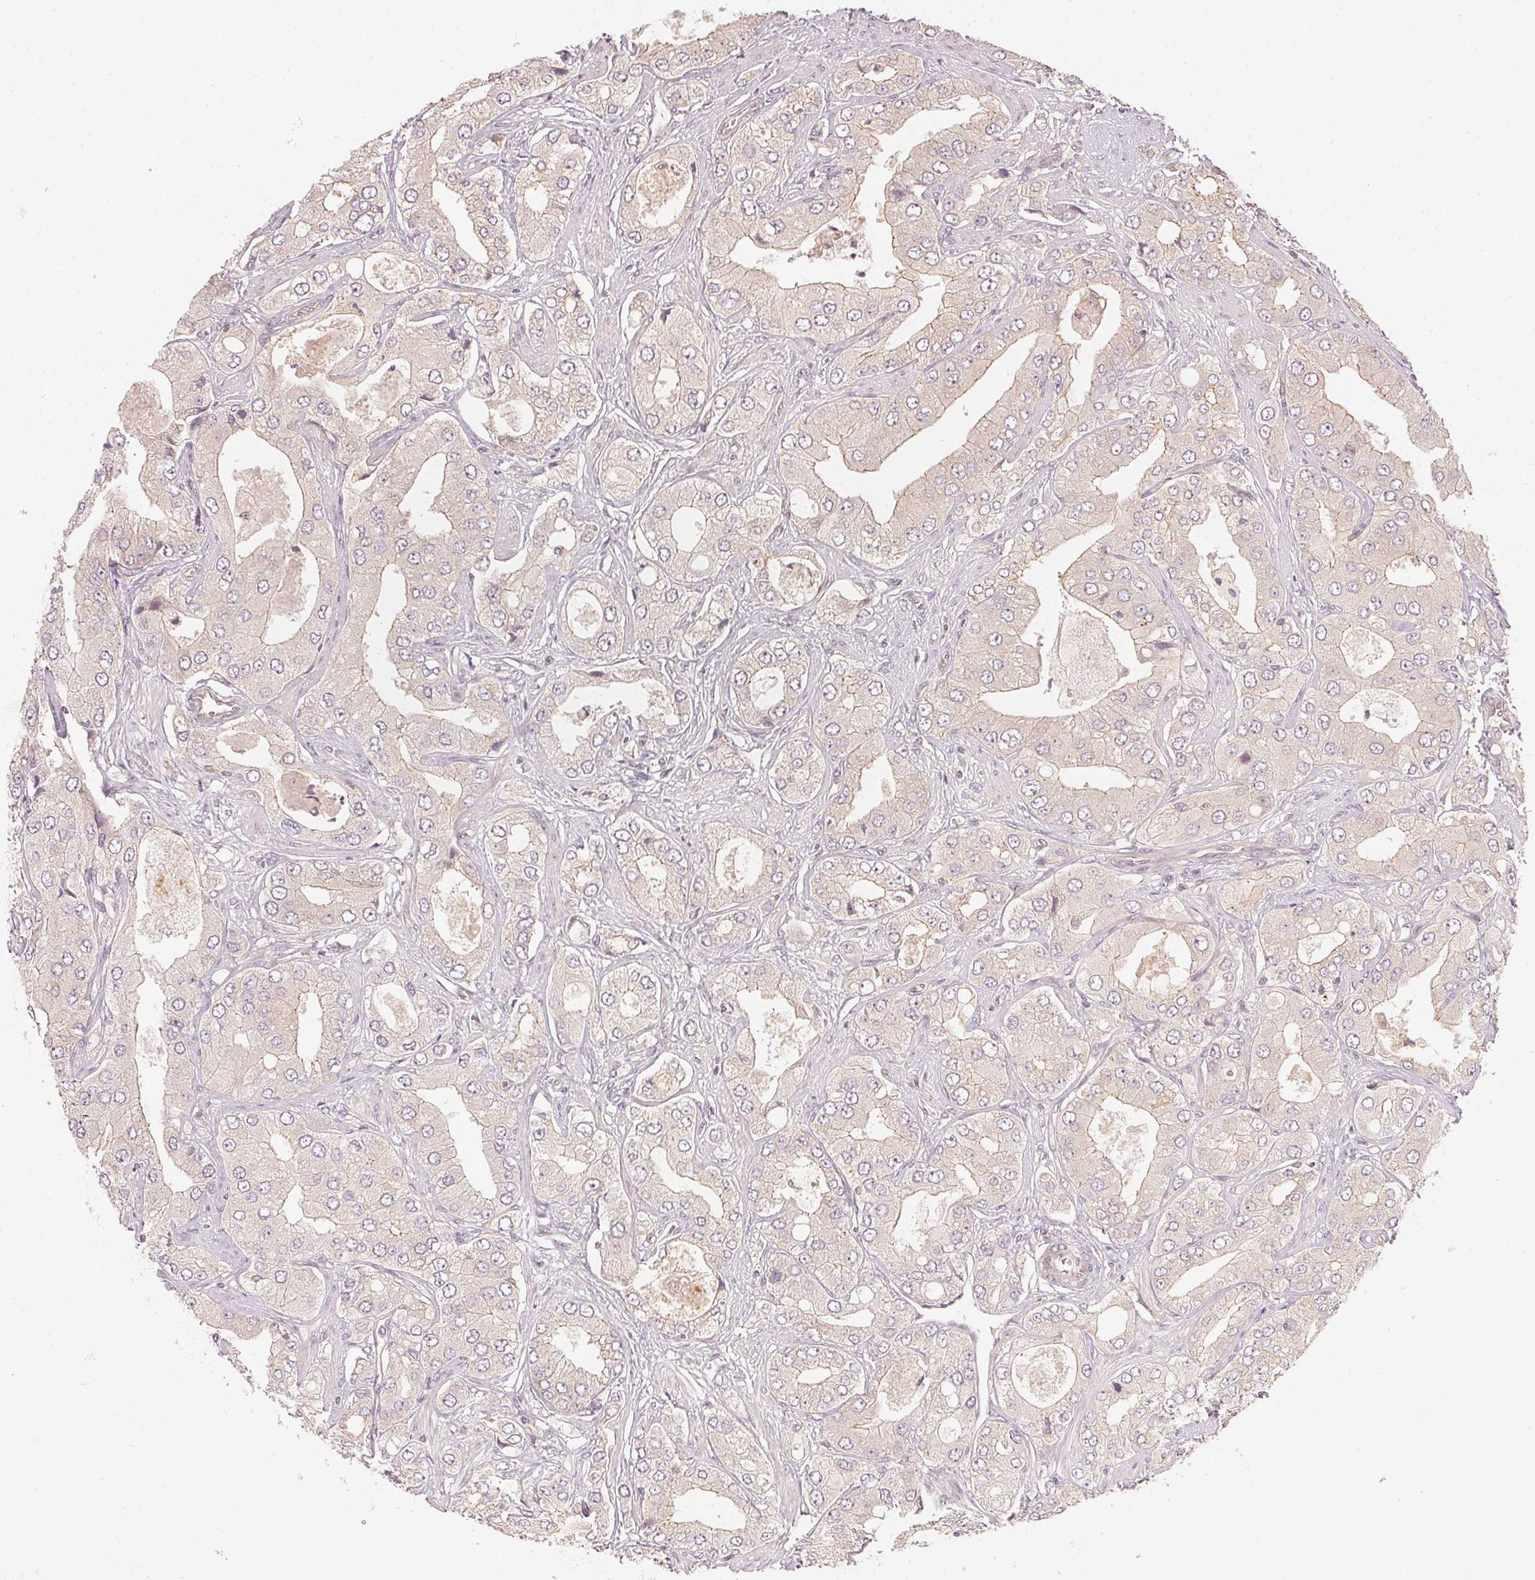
{"staining": {"intensity": "weak", "quantity": "25%-75%", "location": "cytoplasmic/membranous"}, "tissue": "prostate cancer", "cell_type": "Tumor cells", "image_type": "cancer", "snomed": [{"axis": "morphology", "description": "Adenocarcinoma, Low grade"}, {"axis": "topography", "description": "Prostate"}], "caption": "The histopathology image reveals immunohistochemical staining of low-grade adenocarcinoma (prostate). There is weak cytoplasmic/membranous staining is present in approximately 25%-75% of tumor cells. (brown staining indicates protein expression, while blue staining denotes nuclei).", "gene": "WDR54", "patient": {"sex": "male", "age": 60}}